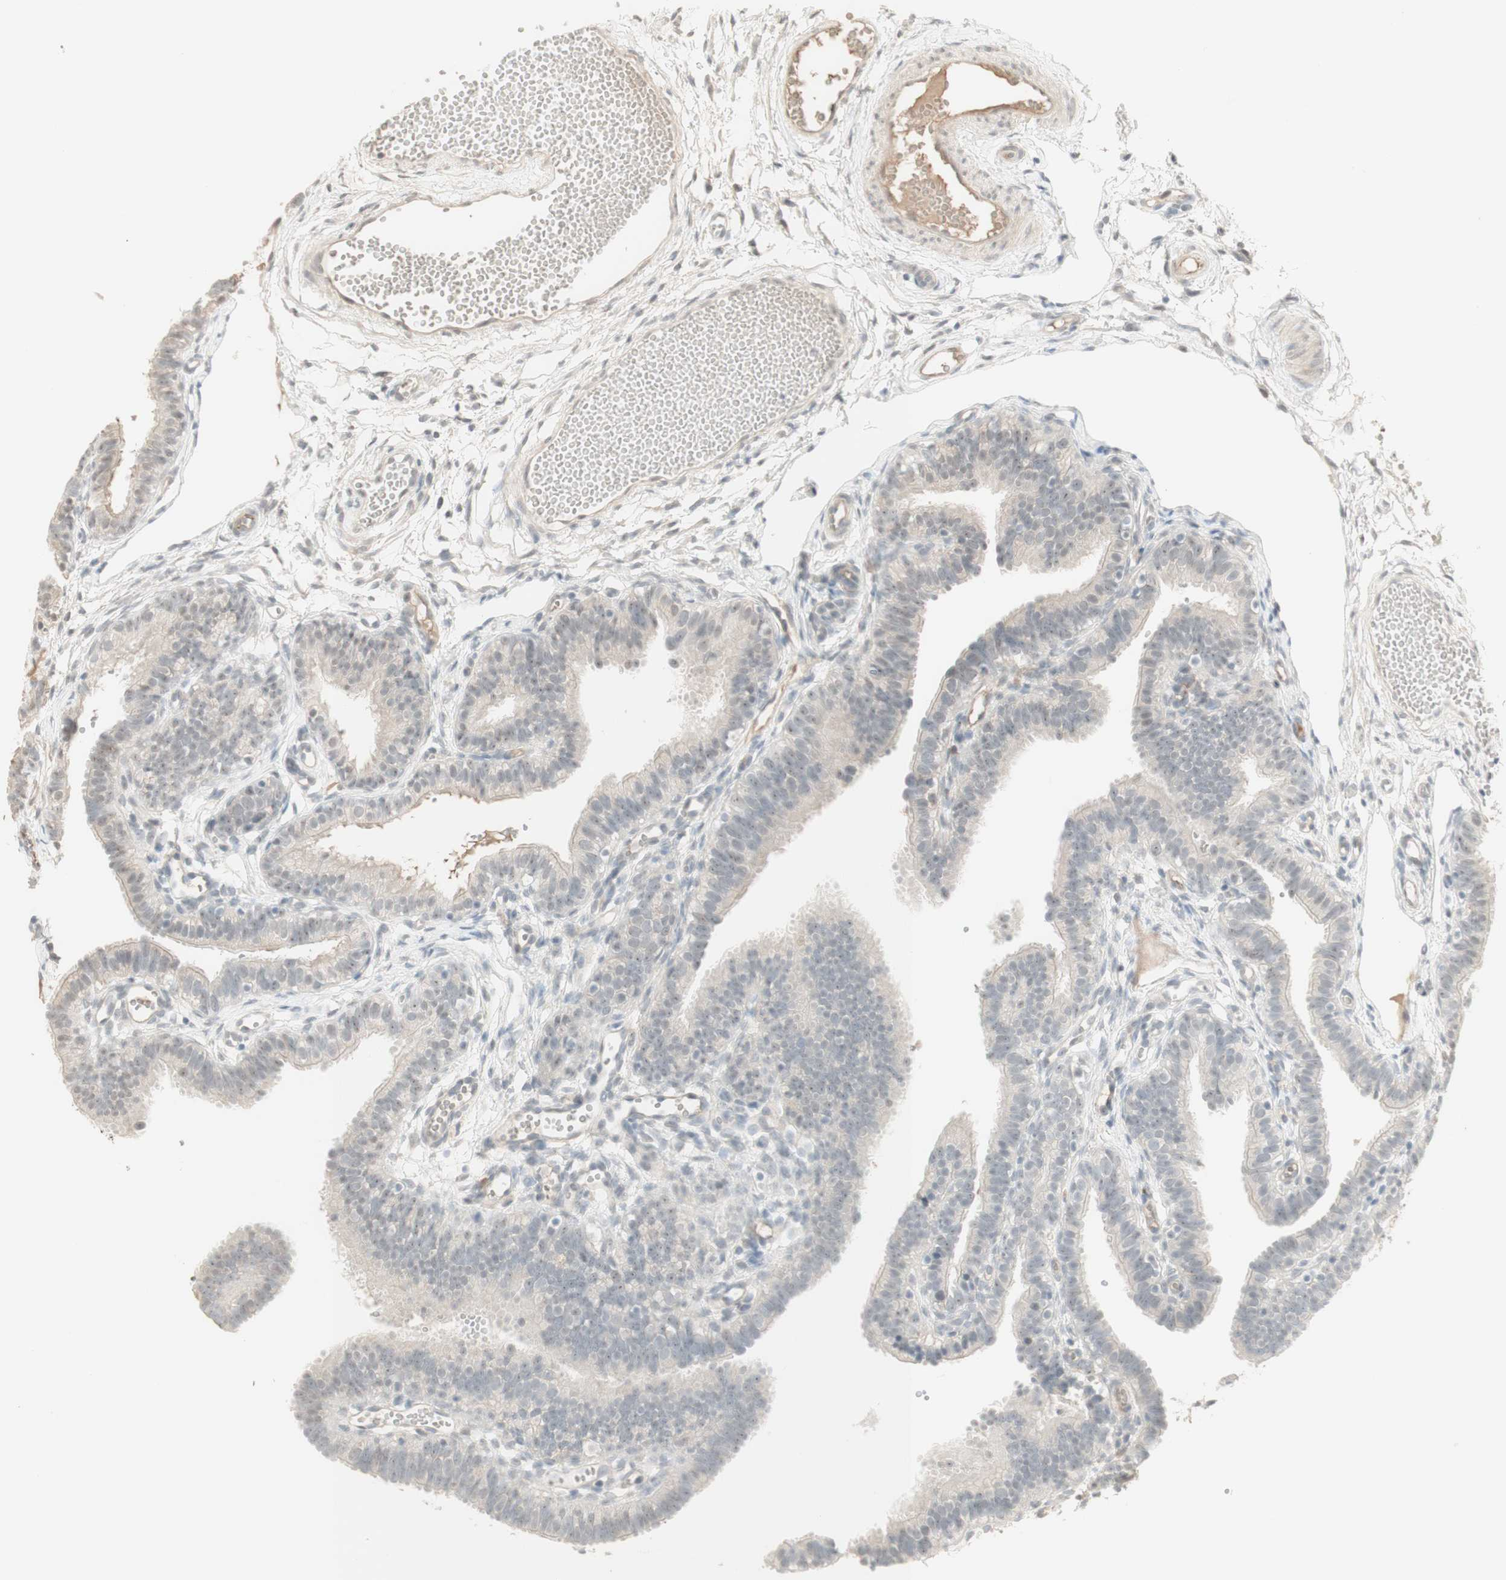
{"staining": {"intensity": "negative", "quantity": "none", "location": "none"}, "tissue": "fallopian tube", "cell_type": "Glandular cells", "image_type": "normal", "snomed": [{"axis": "morphology", "description": "Normal tissue, NOS"}, {"axis": "topography", "description": "Fallopian tube"}, {"axis": "topography", "description": "Placenta"}], "caption": "A histopathology image of human fallopian tube is negative for staining in glandular cells. The staining is performed using DAB (3,3'-diaminobenzidine) brown chromogen with nuclei counter-stained in using hematoxylin.", "gene": "PLCD4", "patient": {"sex": "female", "age": 34}}